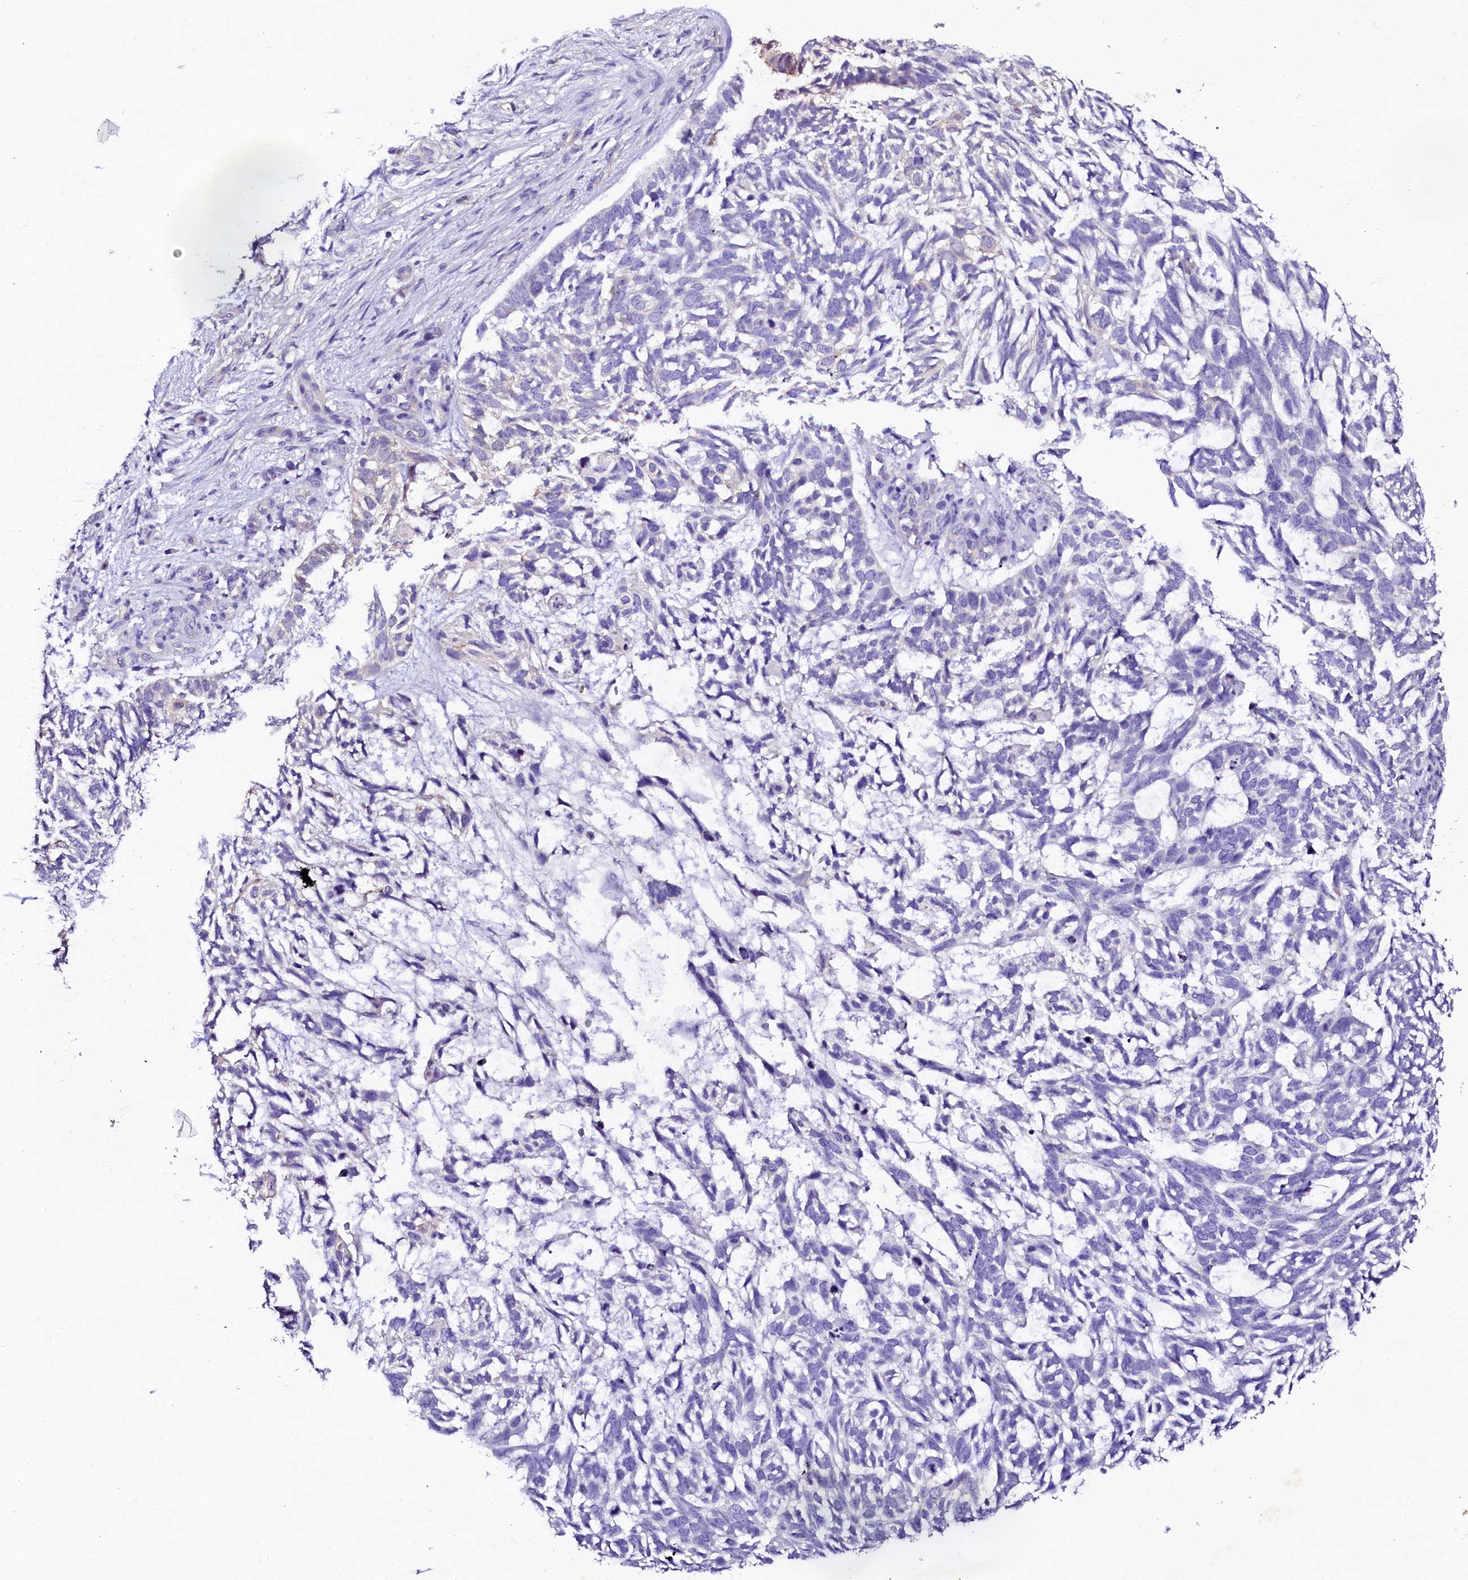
{"staining": {"intensity": "negative", "quantity": "none", "location": "none"}, "tissue": "skin cancer", "cell_type": "Tumor cells", "image_type": "cancer", "snomed": [{"axis": "morphology", "description": "Basal cell carcinoma"}, {"axis": "topography", "description": "Skin"}], "caption": "This is a image of immunohistochemistry staining of skin cancer (basal cell carcinoma), which shows no positivity in tumor cells.", "gene": "NAA16", "patient": {"sex": "male", "age": 88}}